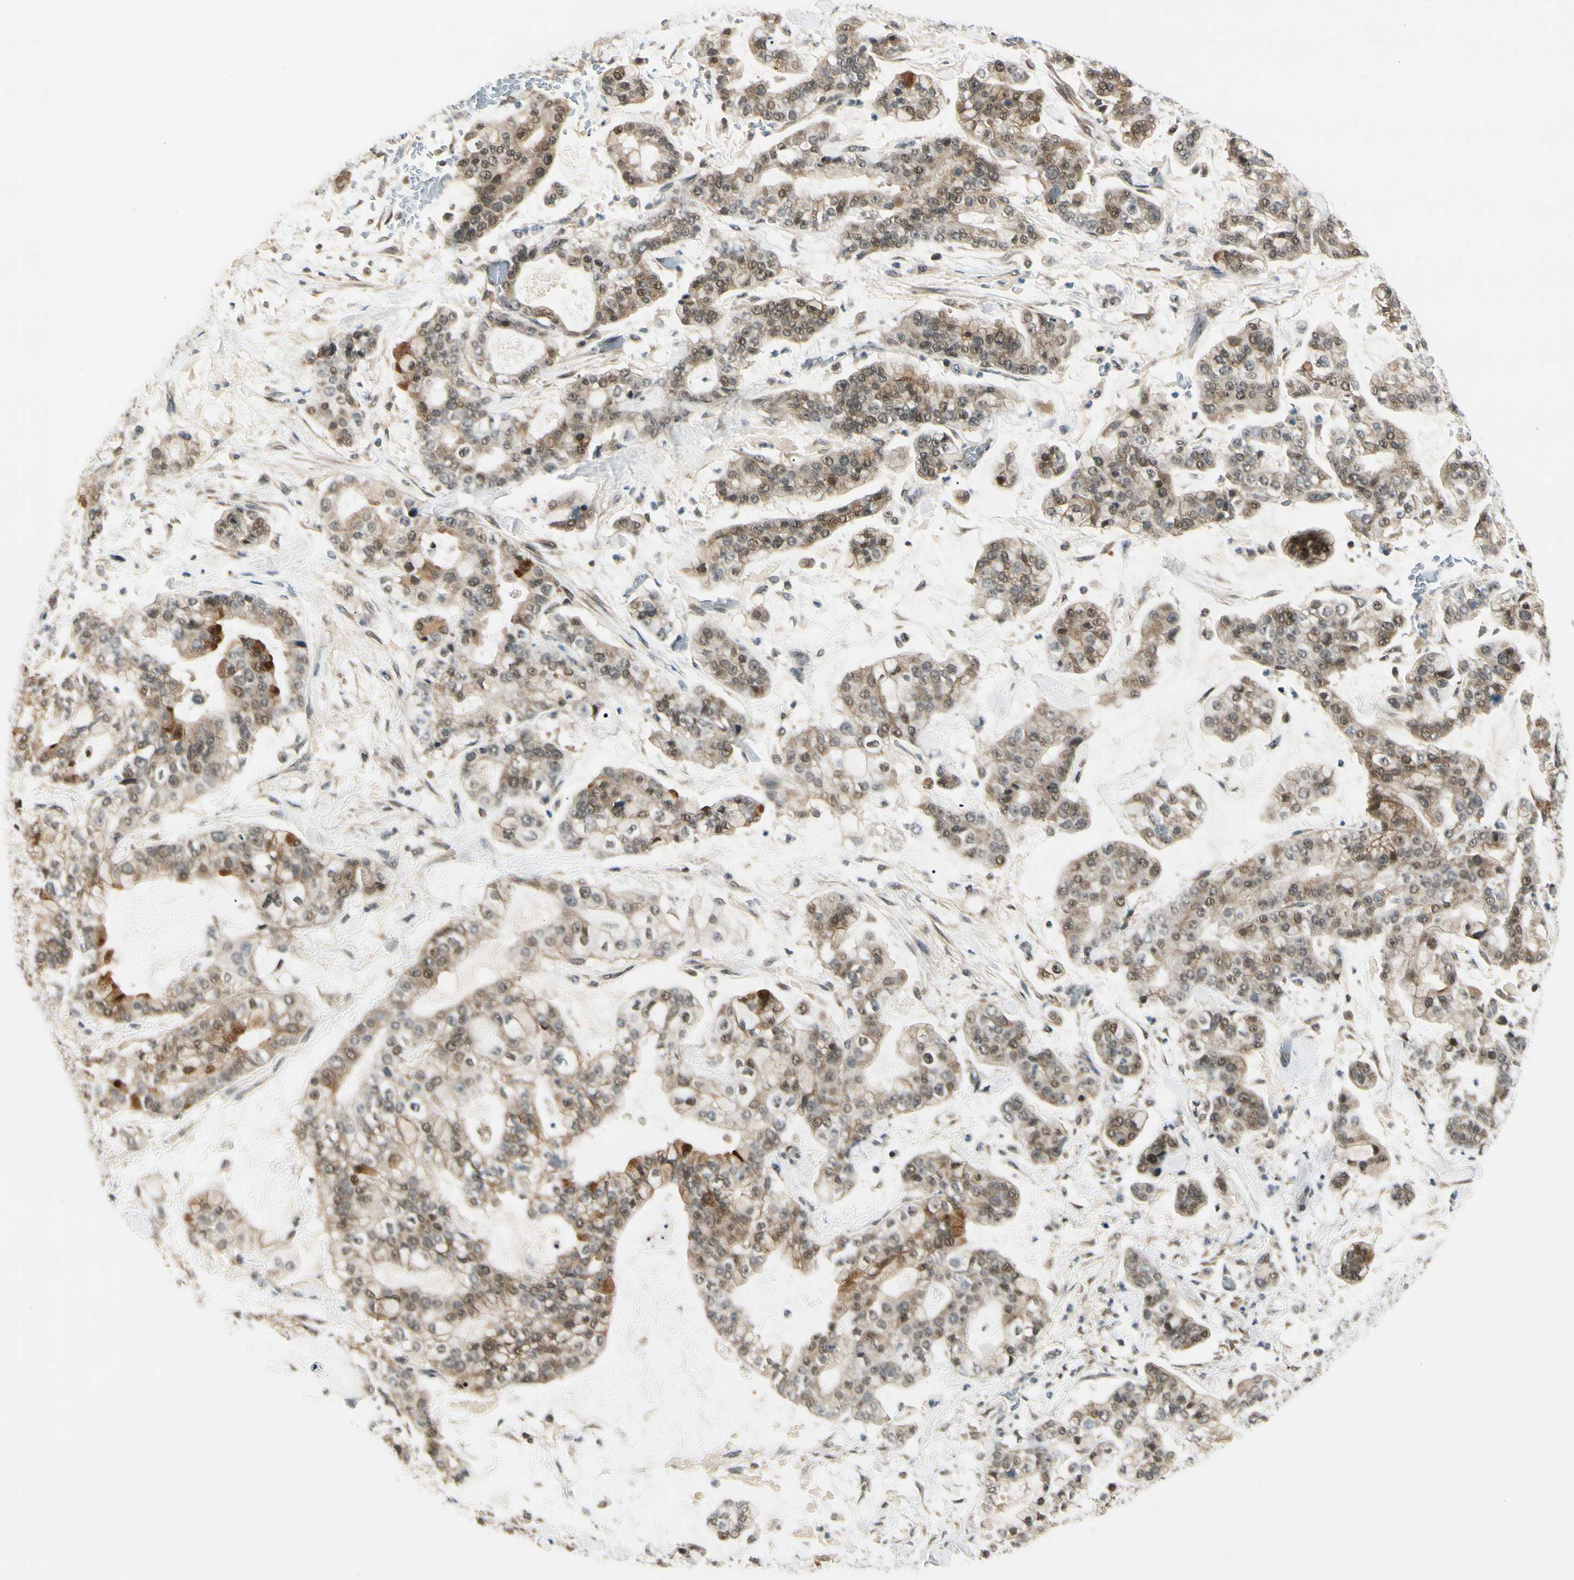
{"staining": {"intensity": "moderate", "quantity": "25%-75%", "location": "cytoplasmic/membranous,nuclear"}, "tissue": "stomach cancer", "cell_type": "Tumor cells", "image_type": "cancer", "snomed": [{"axis": "morphology", "description": "Normal tissue, NOS"}, {"axis": "morphology", "description": "Adenocarcinoma, NOS"}, {"axis": "topography", "description": "Stomach, upper"}, {"axis": "topography", "description": "Stomach"}], "caption": "The immunohistochemical stain highlights moderate cytoplasmic/membranous and nuclear expression in tumor cells of stomach cancer (adenocarcinoma) tissue. Using DAB (brown) and hematoxylin (blue) stains, captured at high magnification using brightfield microscopy.", "gene": "ZSCAN12", "patient": {"sex": "male", "age": 76}}